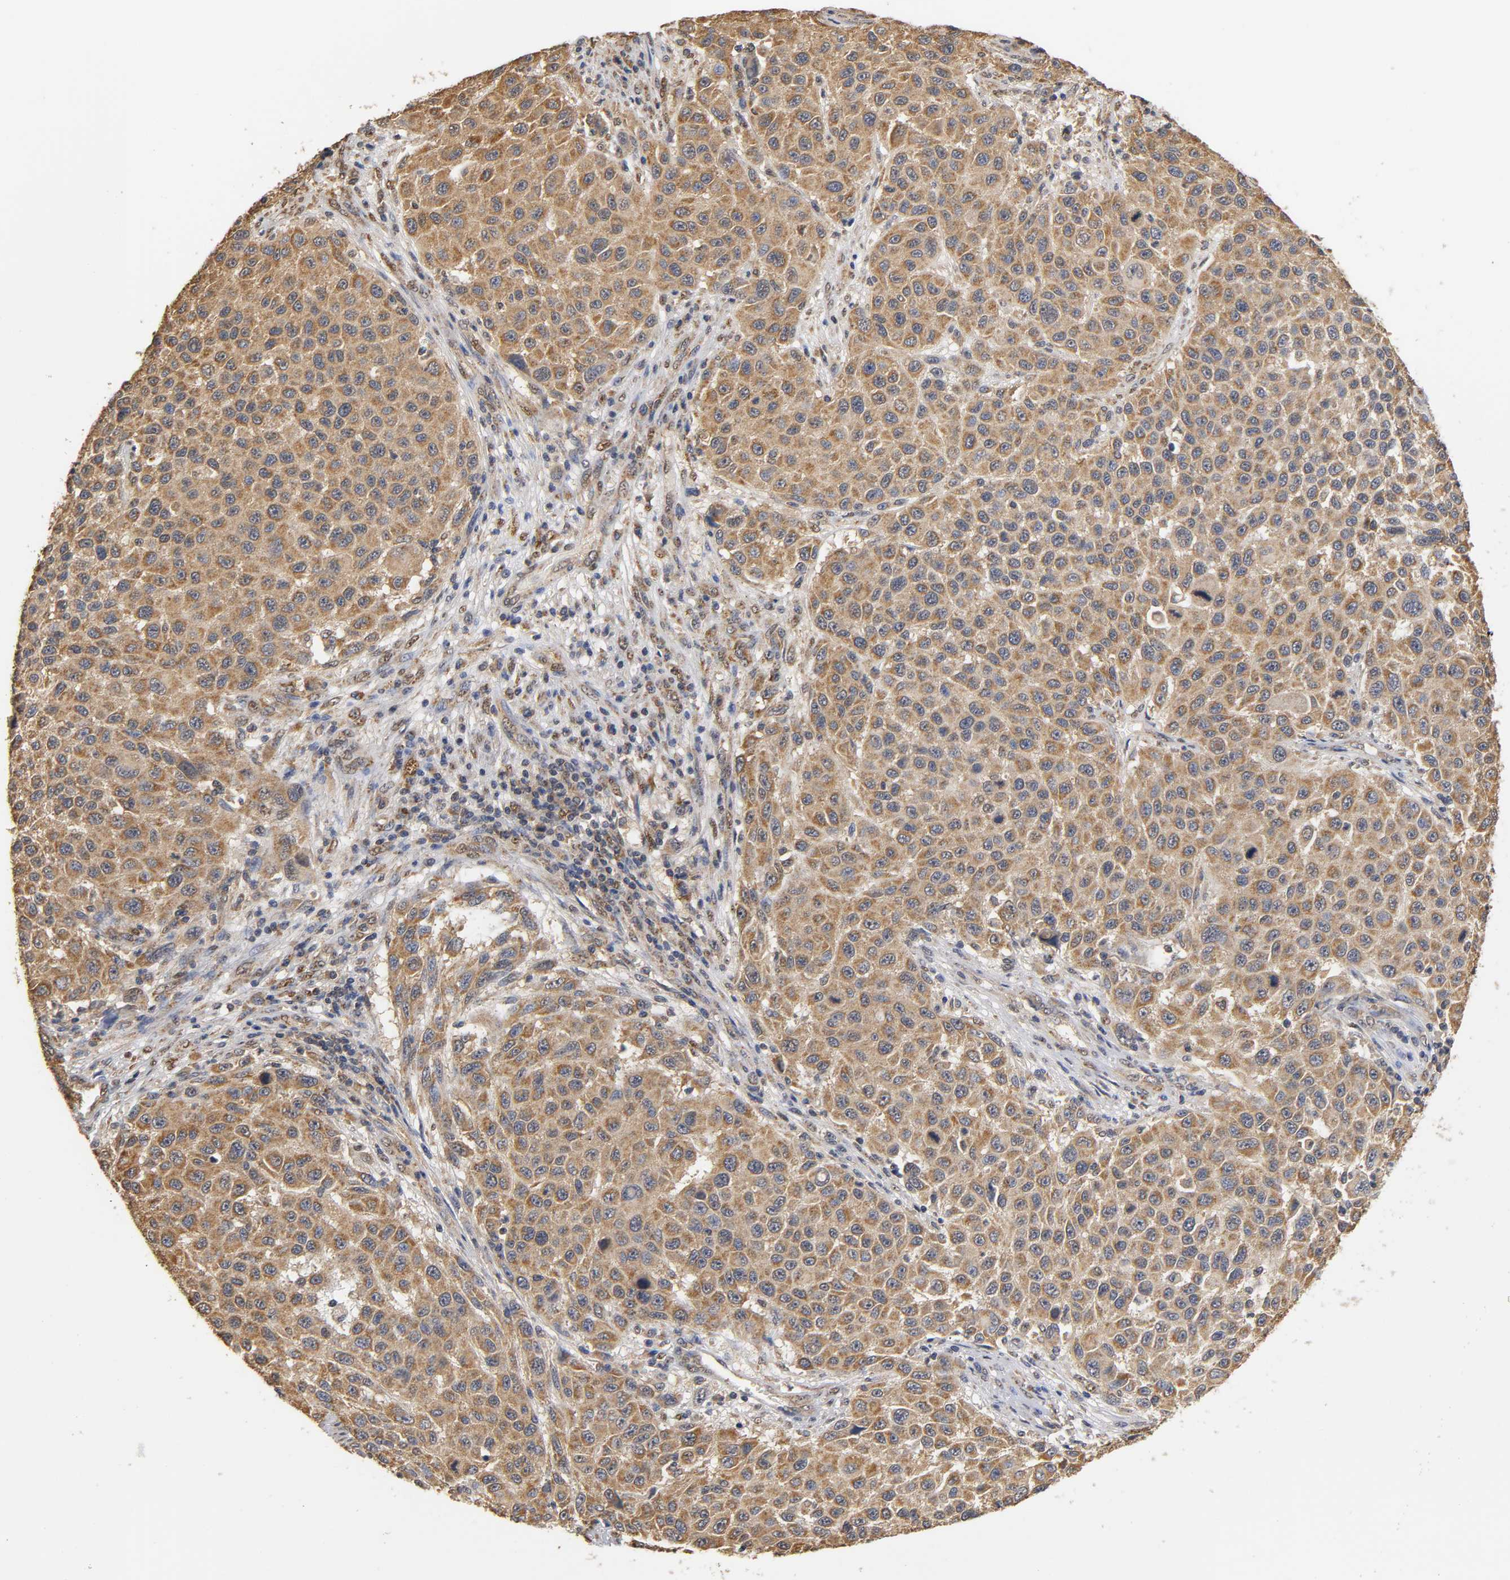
{"staining": {"intensity": "moderate", "quantity": ">75%", "location": "cytoplasmic/membranous"}, "tissue": "melanoma", "cell_type": "Tumor cells", "image_type": "cancer", "snomed": [{"axis": "morphology", "description": "Malignant melanoma, Metastatic site"}, {"axis": "topography", "description": "Lymph node"}], "caption": "Immunohistochemical staining of human malignant melanoma (metastatic site) demonstrates medium levels of moderate cytoplasmic/membranous protein expression in about >75% of tumor cells. (DAB (3,3'-diaminobenzidine) = brown stain, brightfield microscopy at high magnification).", "gene": "PKN1", "patient": {"sex": "male", "age": 61}}